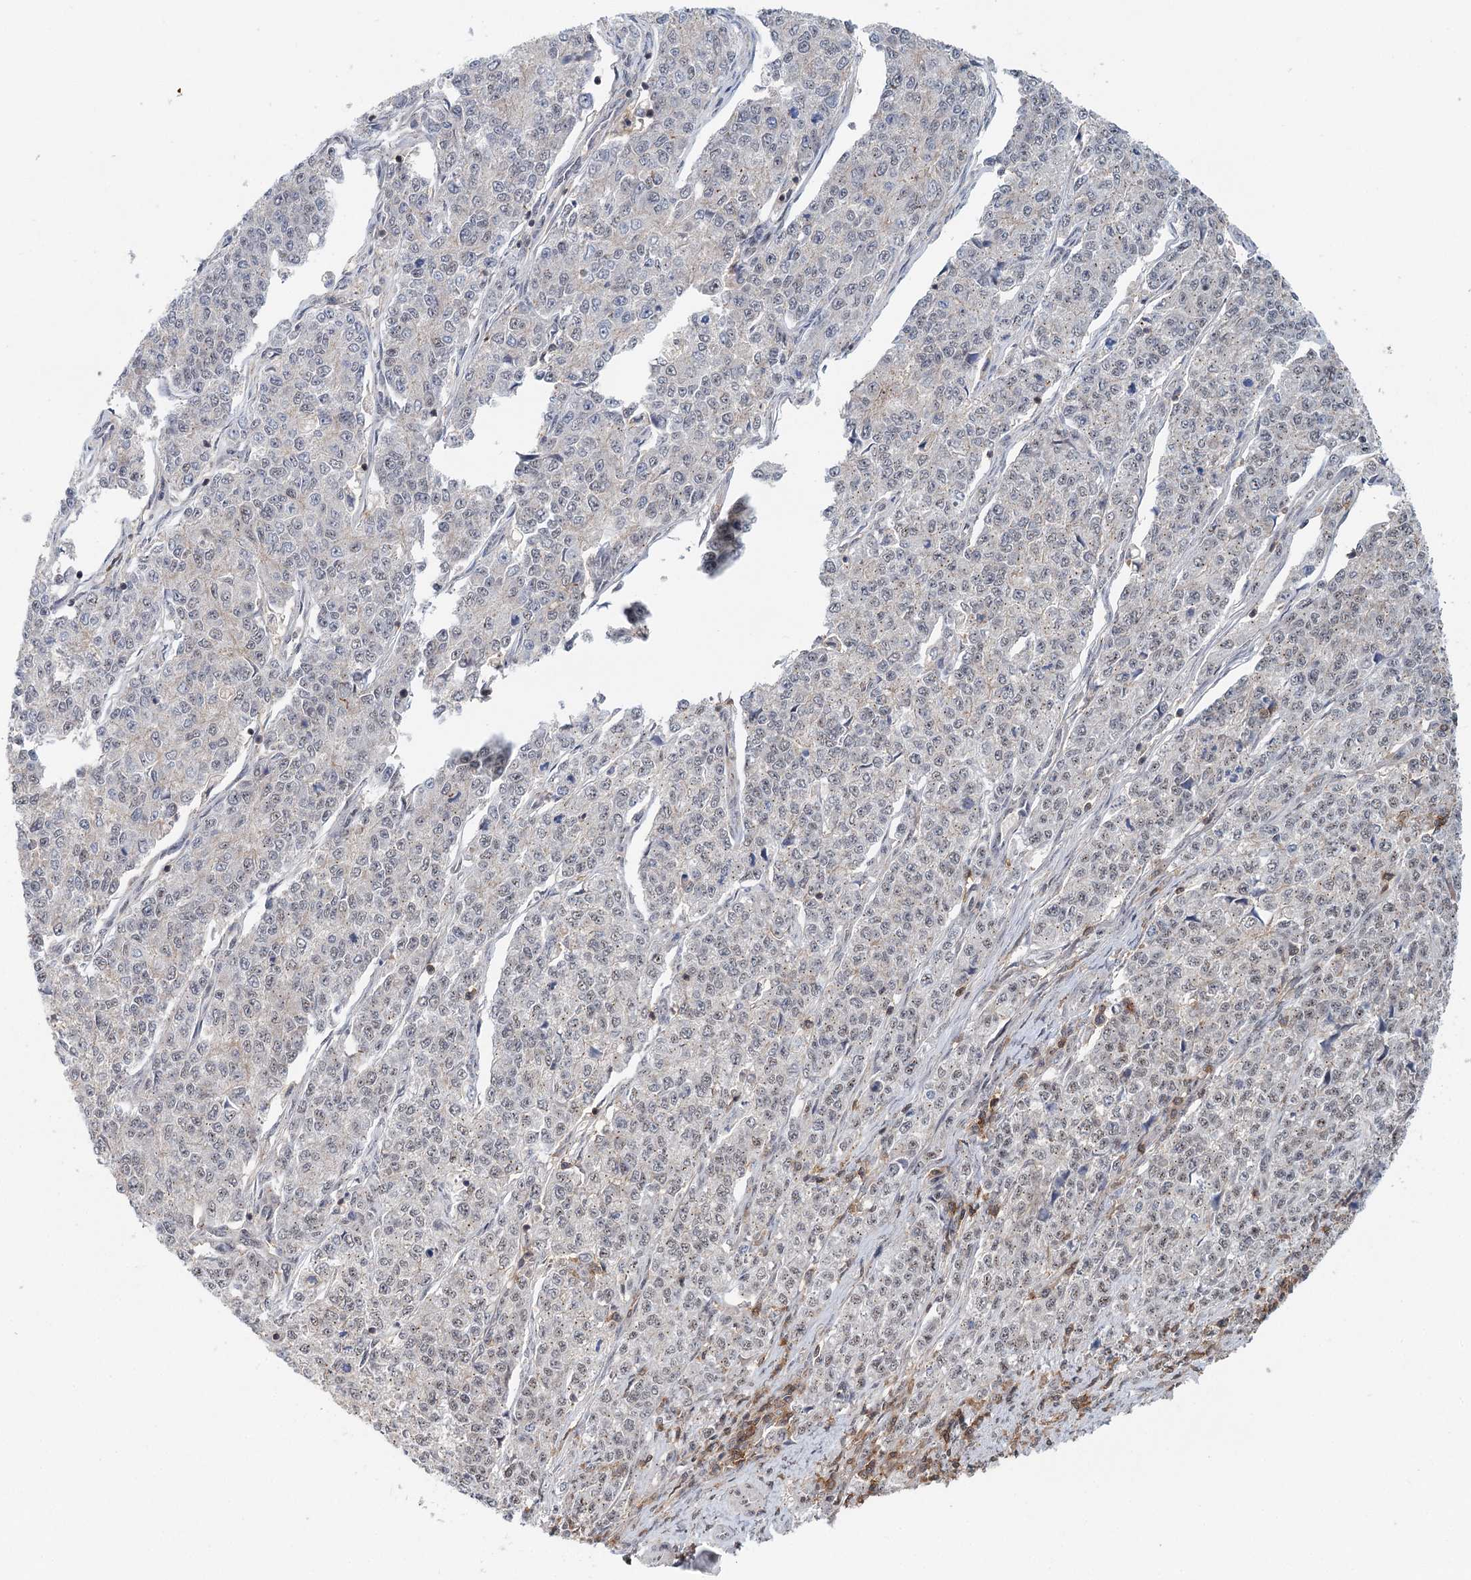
{"staining": {"intensity": "weak", "quantity": "<25%", "location": "nuclear"}, "tissue": "endometrial cancer", "cell_type": "Tumor cells", "image_type": "cancer", "snomed": [{"axis": "morphology", "description": "Adenocarcinoma, NOS"}, {"axis": "topography", "description": "Endometrium"}], "caption": "Immunohistochemistry (IHC) of endometrial cancer (adenocarcinoma) demonstrates no positivity in tumor cells. (DAB immunohistochemistry, high magnification).", "gene": "CDC42SE2", "patient": {"sex": "female", "age": 50}}